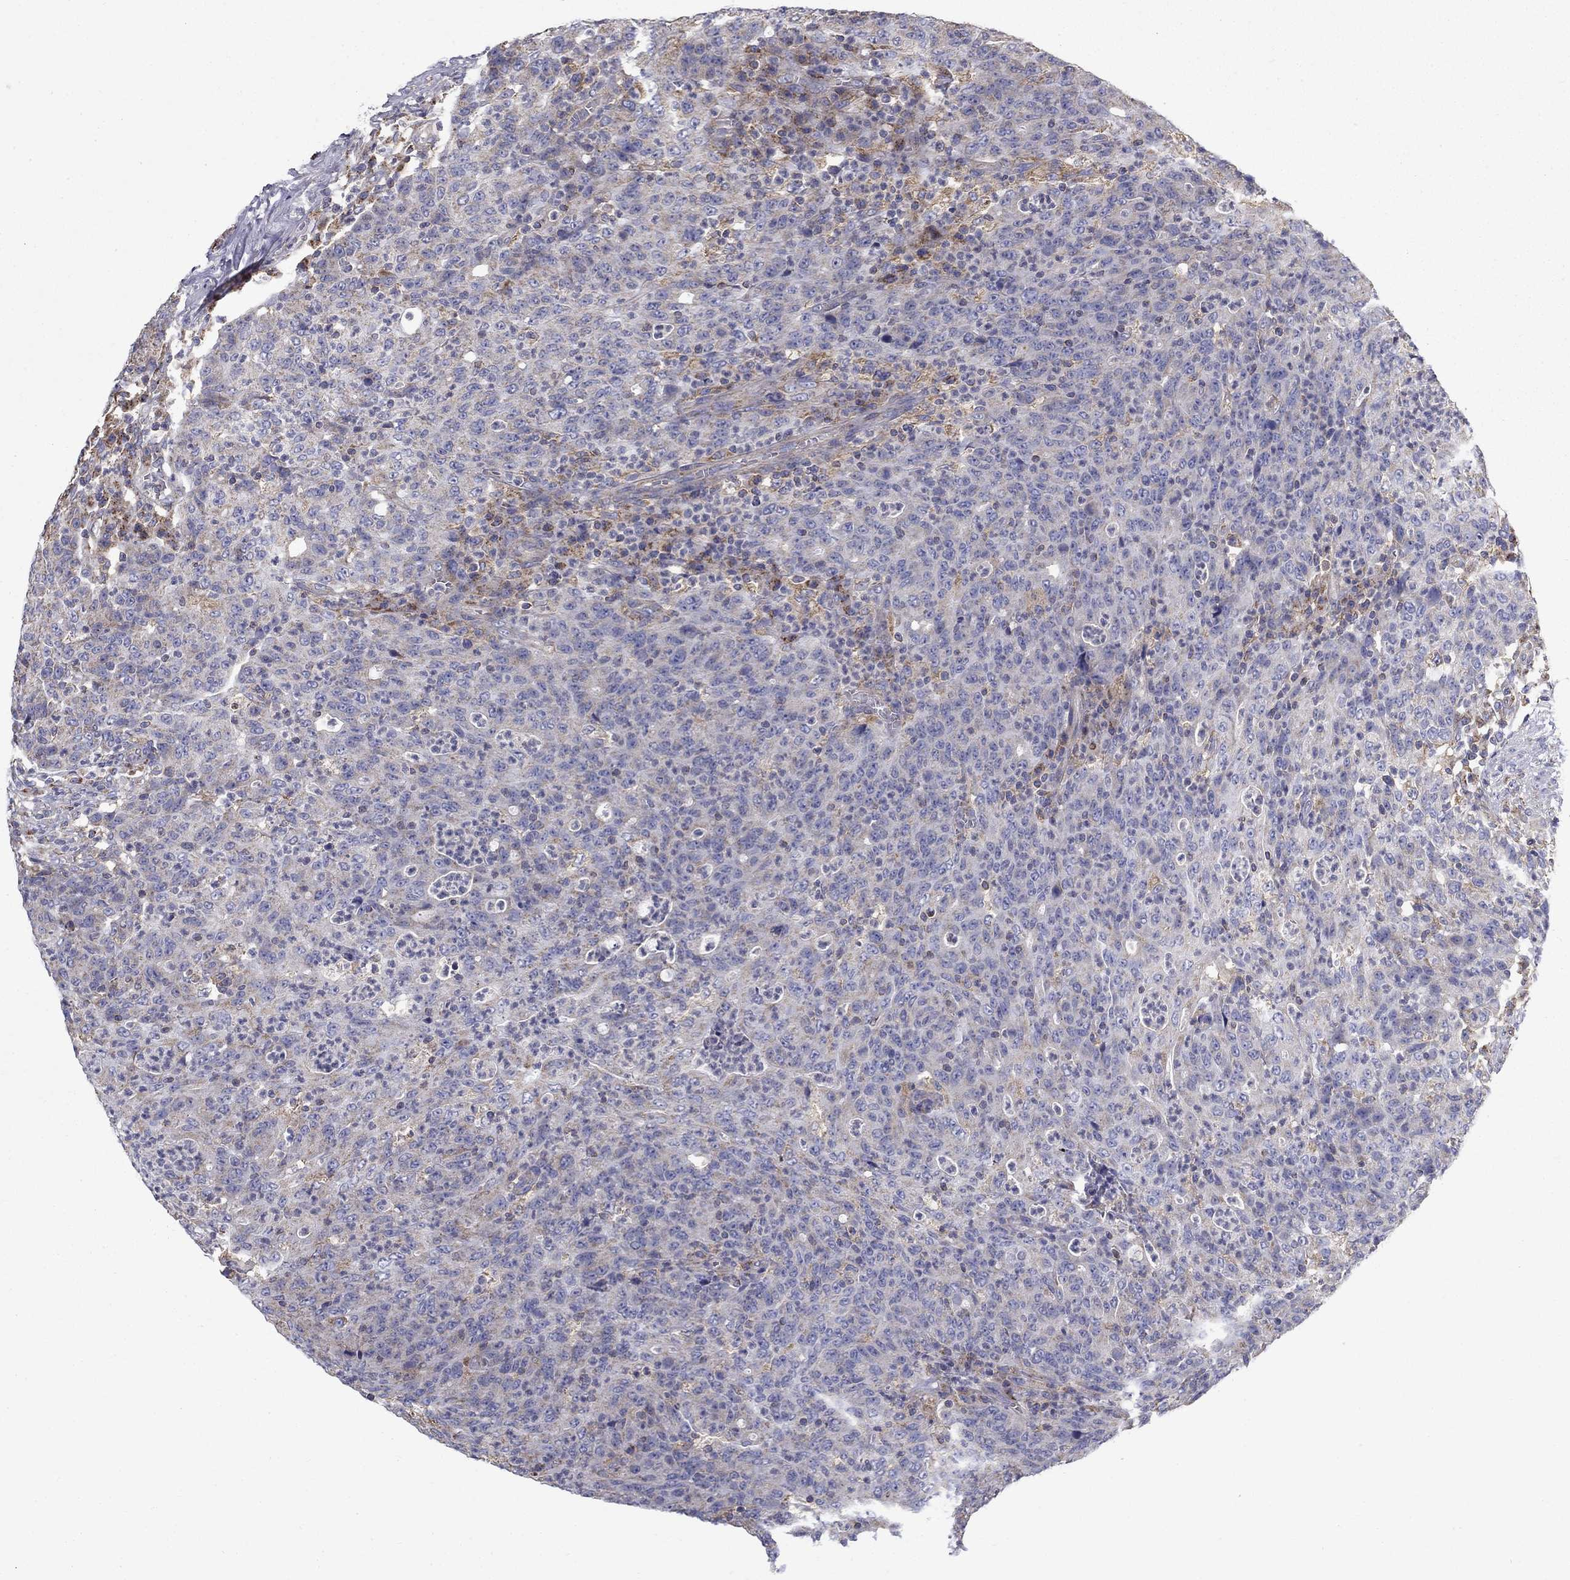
{"staining": {"intensity": "negative", "quantity": "none", "location": "none"}, "tissue": "colorectal cancer", "cell_type": "Tumor cells", "image_type": "cancer", "snomed": [{"axis": "morphology", "description": "Adenocarcinoma, NOS"}, {"axis": "topography", "description": "Colon"}], "caption": "There is no significant positivity in tumor cells of colorectal cancer.", "gene": "NME5", "patient": {"sex": "male", "age": 70}}